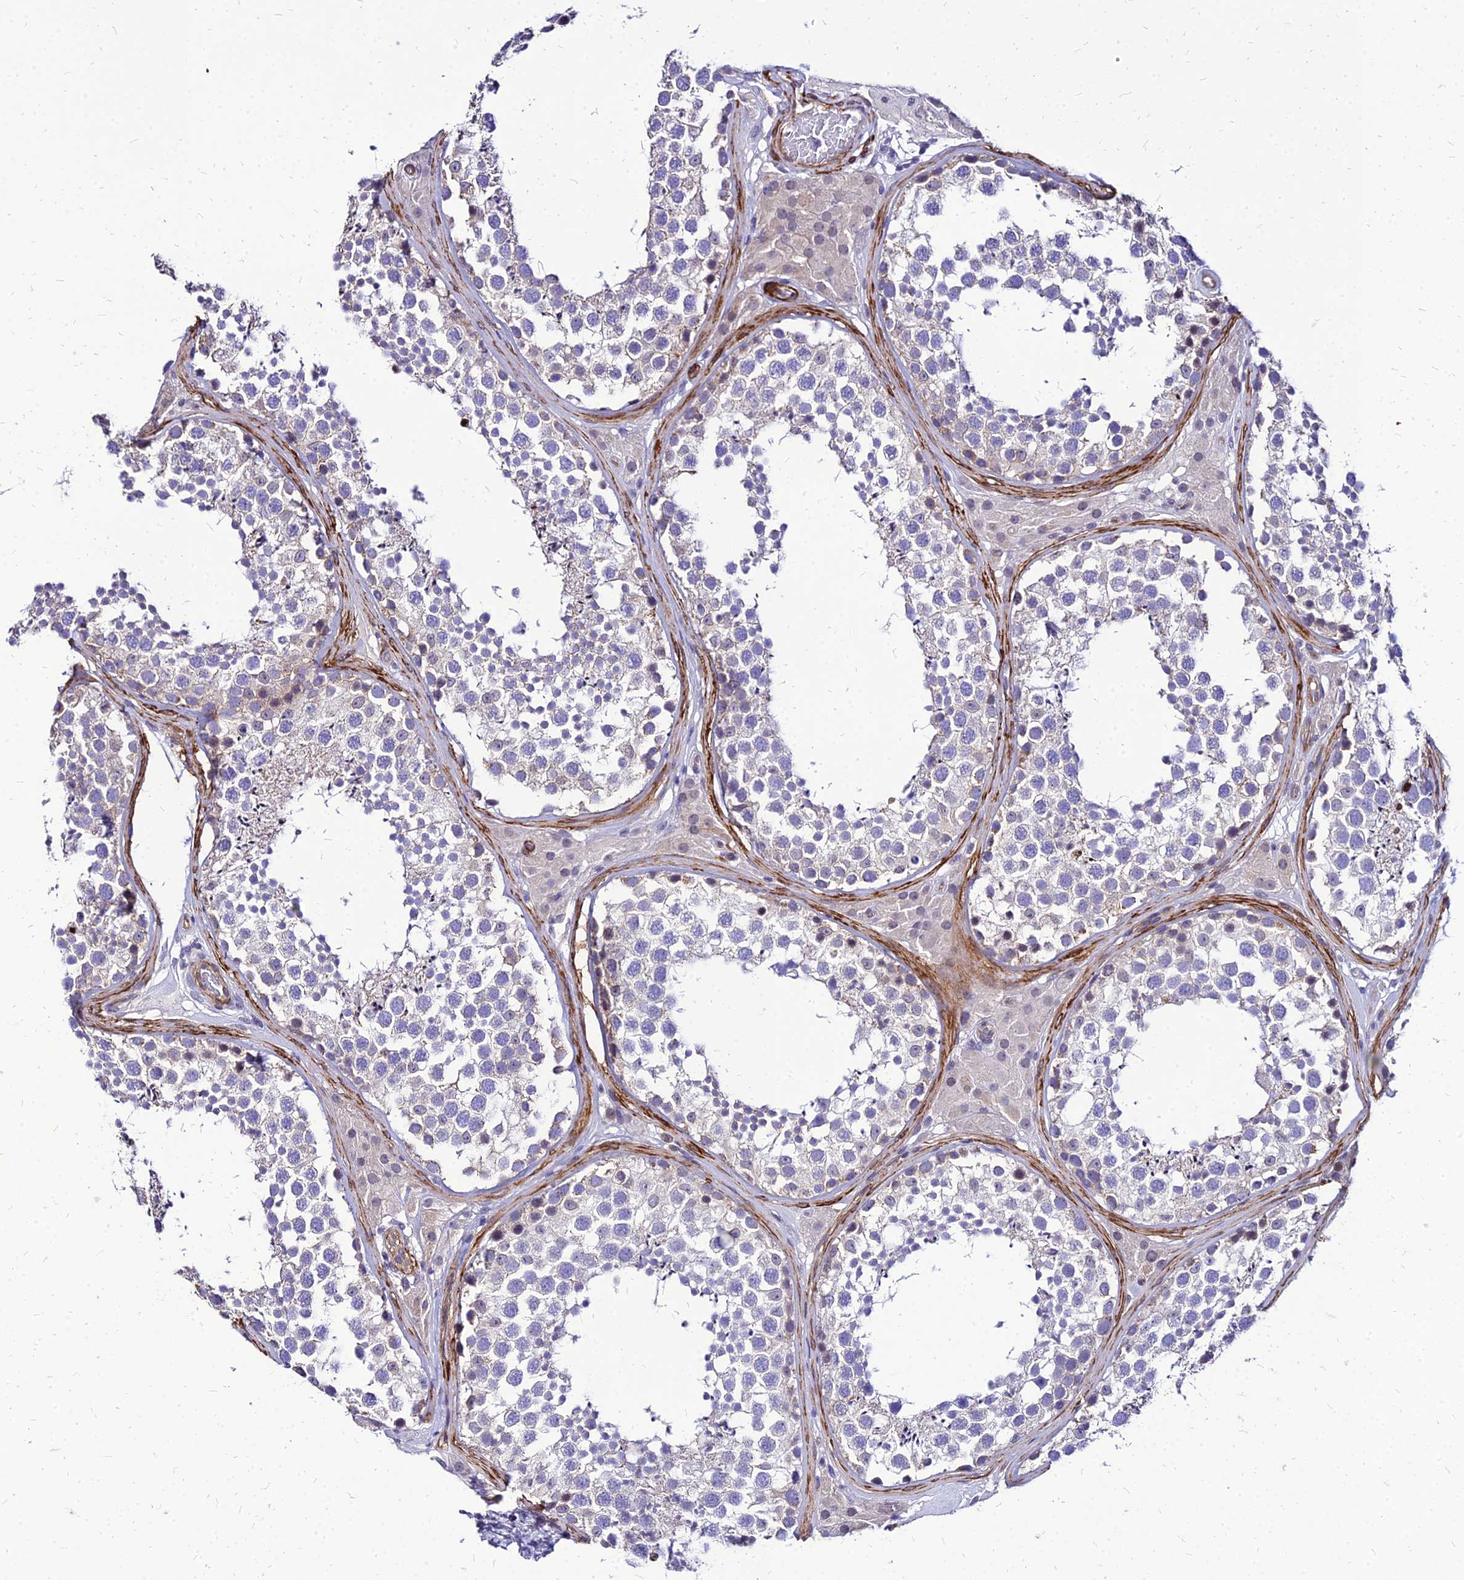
{"staining": {"intensity": "weak", "quantity": "<25%", "location": "cytoplasmic/membranous"}, "tissue": "testis", "cell_type": "Cells in seminiferous ducts", "image_type": "normal", "snomed": [{"axis": "morphology", "description": "Normal tissue, NOS"}, {"axis": "topography", "description": "Testis"}], "caption": "Image shows no significant protein expression in cells in seminiferous ducts of benign testis.", "gene": "YEATS2", "patient": {"sex": "male", "age": 46}}